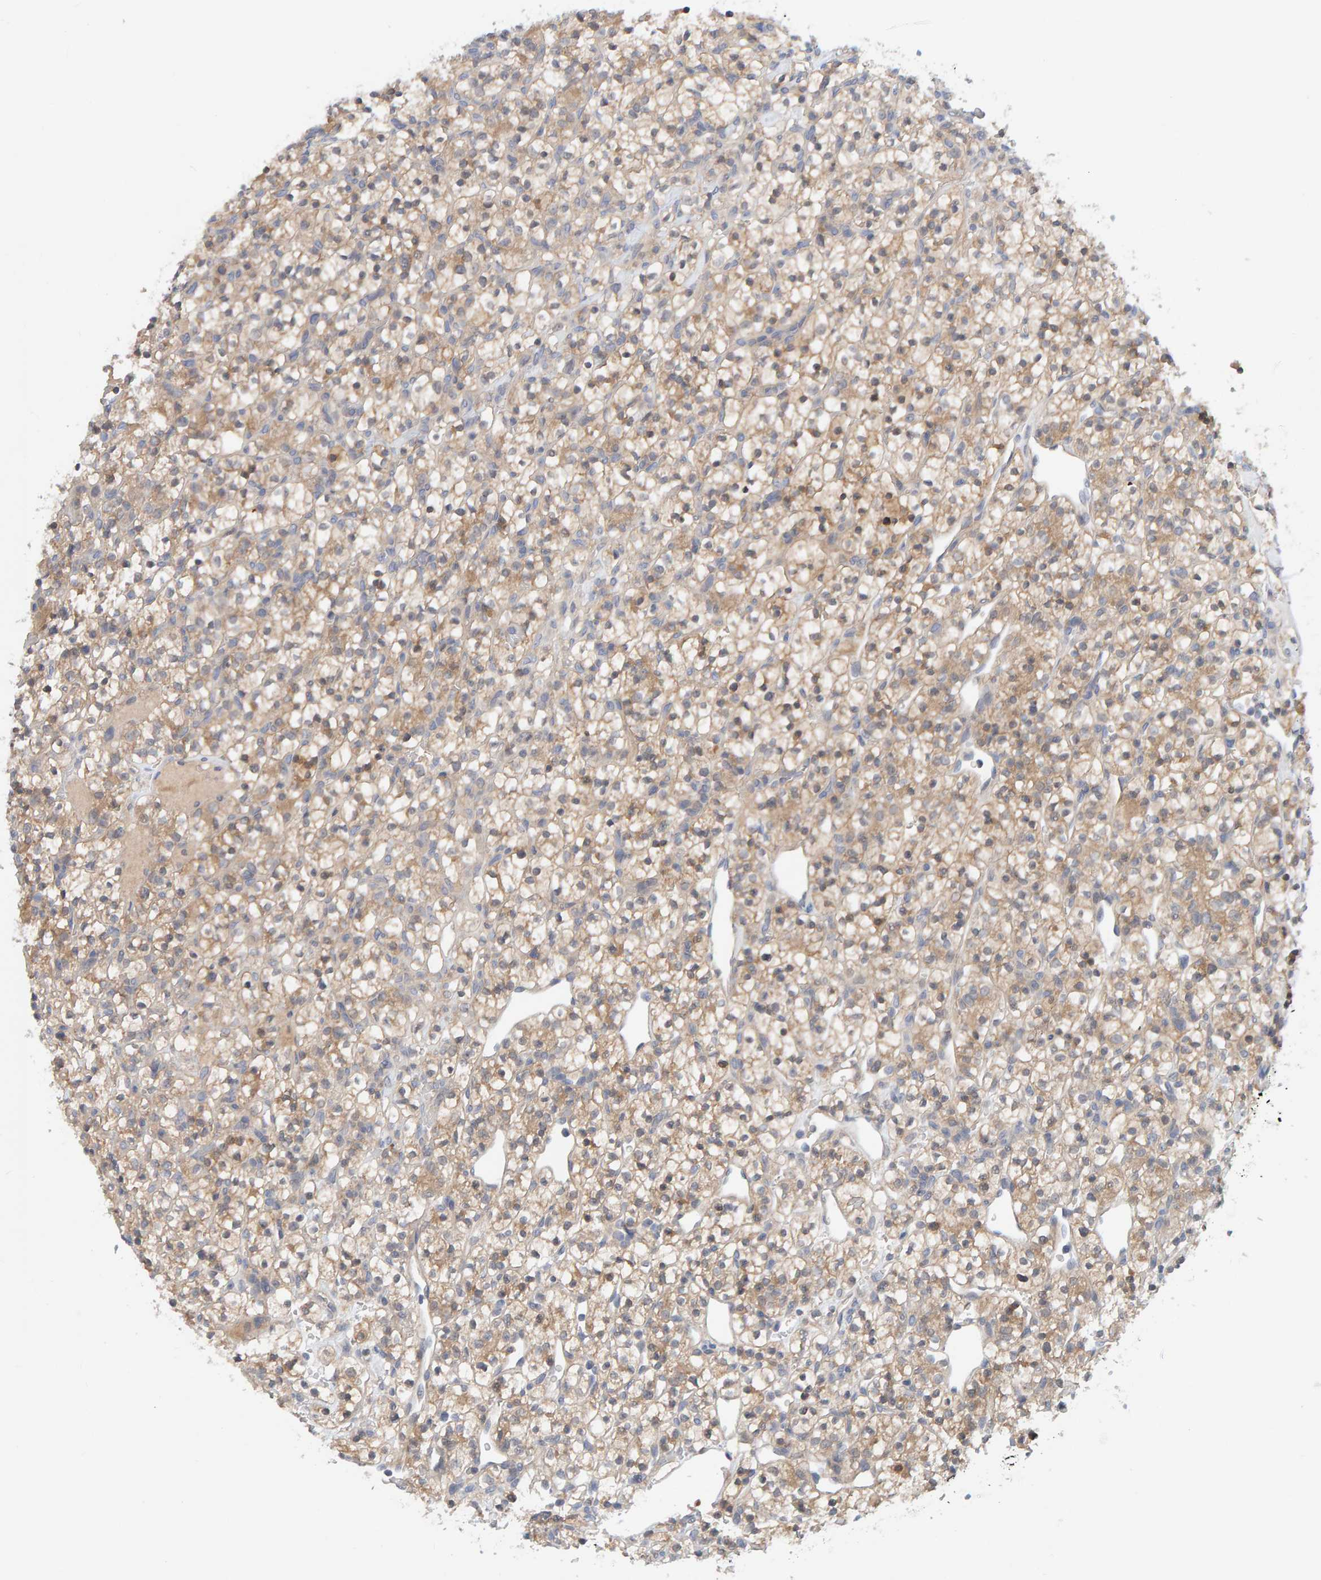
{"staining": {"intensity": "weak", "quantity": ">75%", "location": "cytoplasmic/membranous"}, "tissue": "renal cancer", "cell_type": "Tumor cells", "image_type": "cancer", "snomed": [{"axis": "morphology", "description": "Adenocarcinoma, NOS"}, {"axis": "topography", "description": "Kidney"}], "caption": "This is a photomicrograph of IHC staining of adenocarcinoma (renal), which shows weak staining in the cytoplasmic/membranous of tumor cells.", "gene": "TATDN1", "patient": {"sex": "female", "age": 57}}